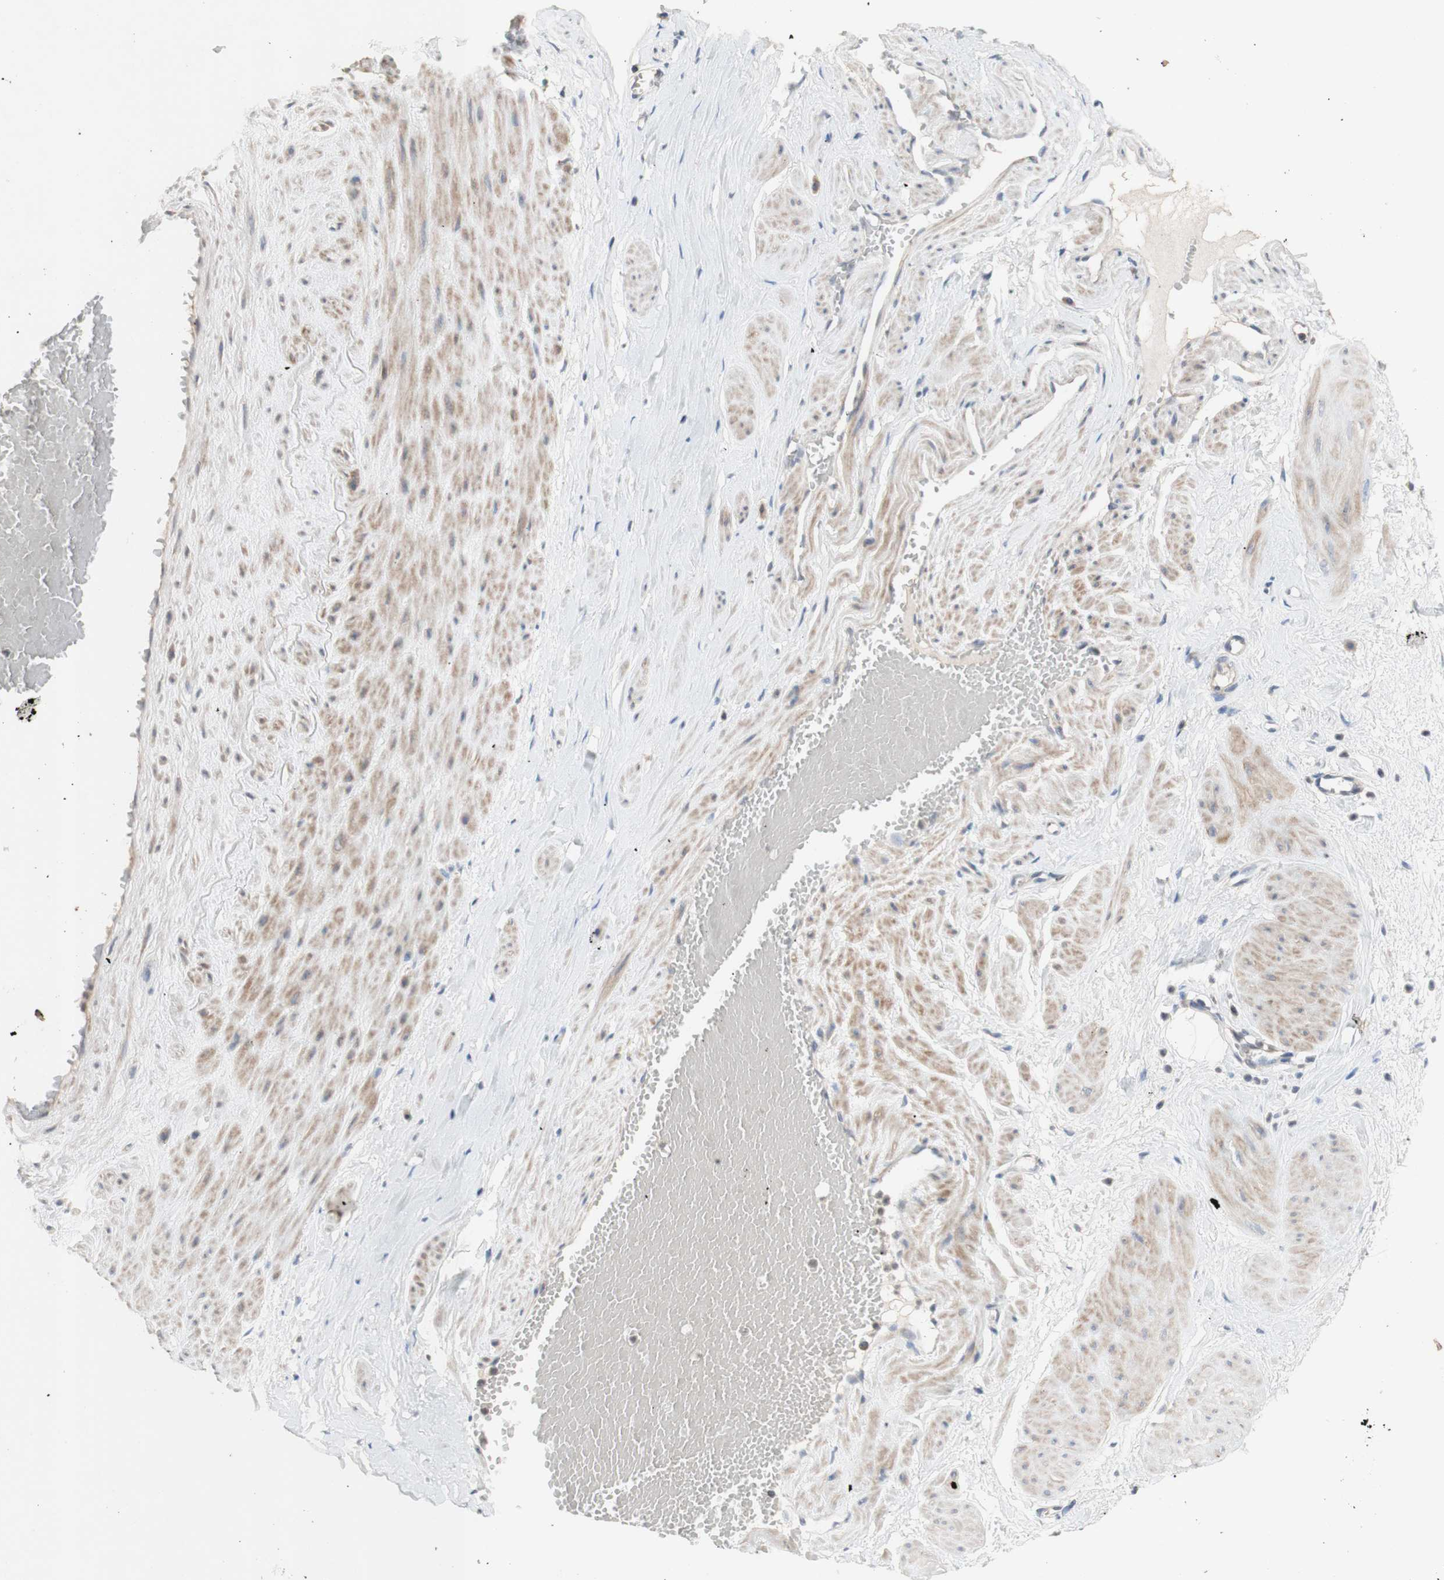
{"staining": {"intensity": "negative", "quantity": "25%-75%", "location": "cytoplasmic/membranous"}, "tissue": "adipose tissue", "cell_type": "Adipocytes", "image_type": "normal", "snomed": [{"axis": "morphology", "description": "Normal tissue, NOS"}, {"axis": "topography", "description": "Soft tissue"}, {"axis": "topography", "description": "Vascular tissue"}], "caption": "This is an immunohistochemistry image of normal adipose tissue. There is no positivity in adipocytes.", "gene": "PTGIS", "patient": {"sex": "female", "age": 35}}